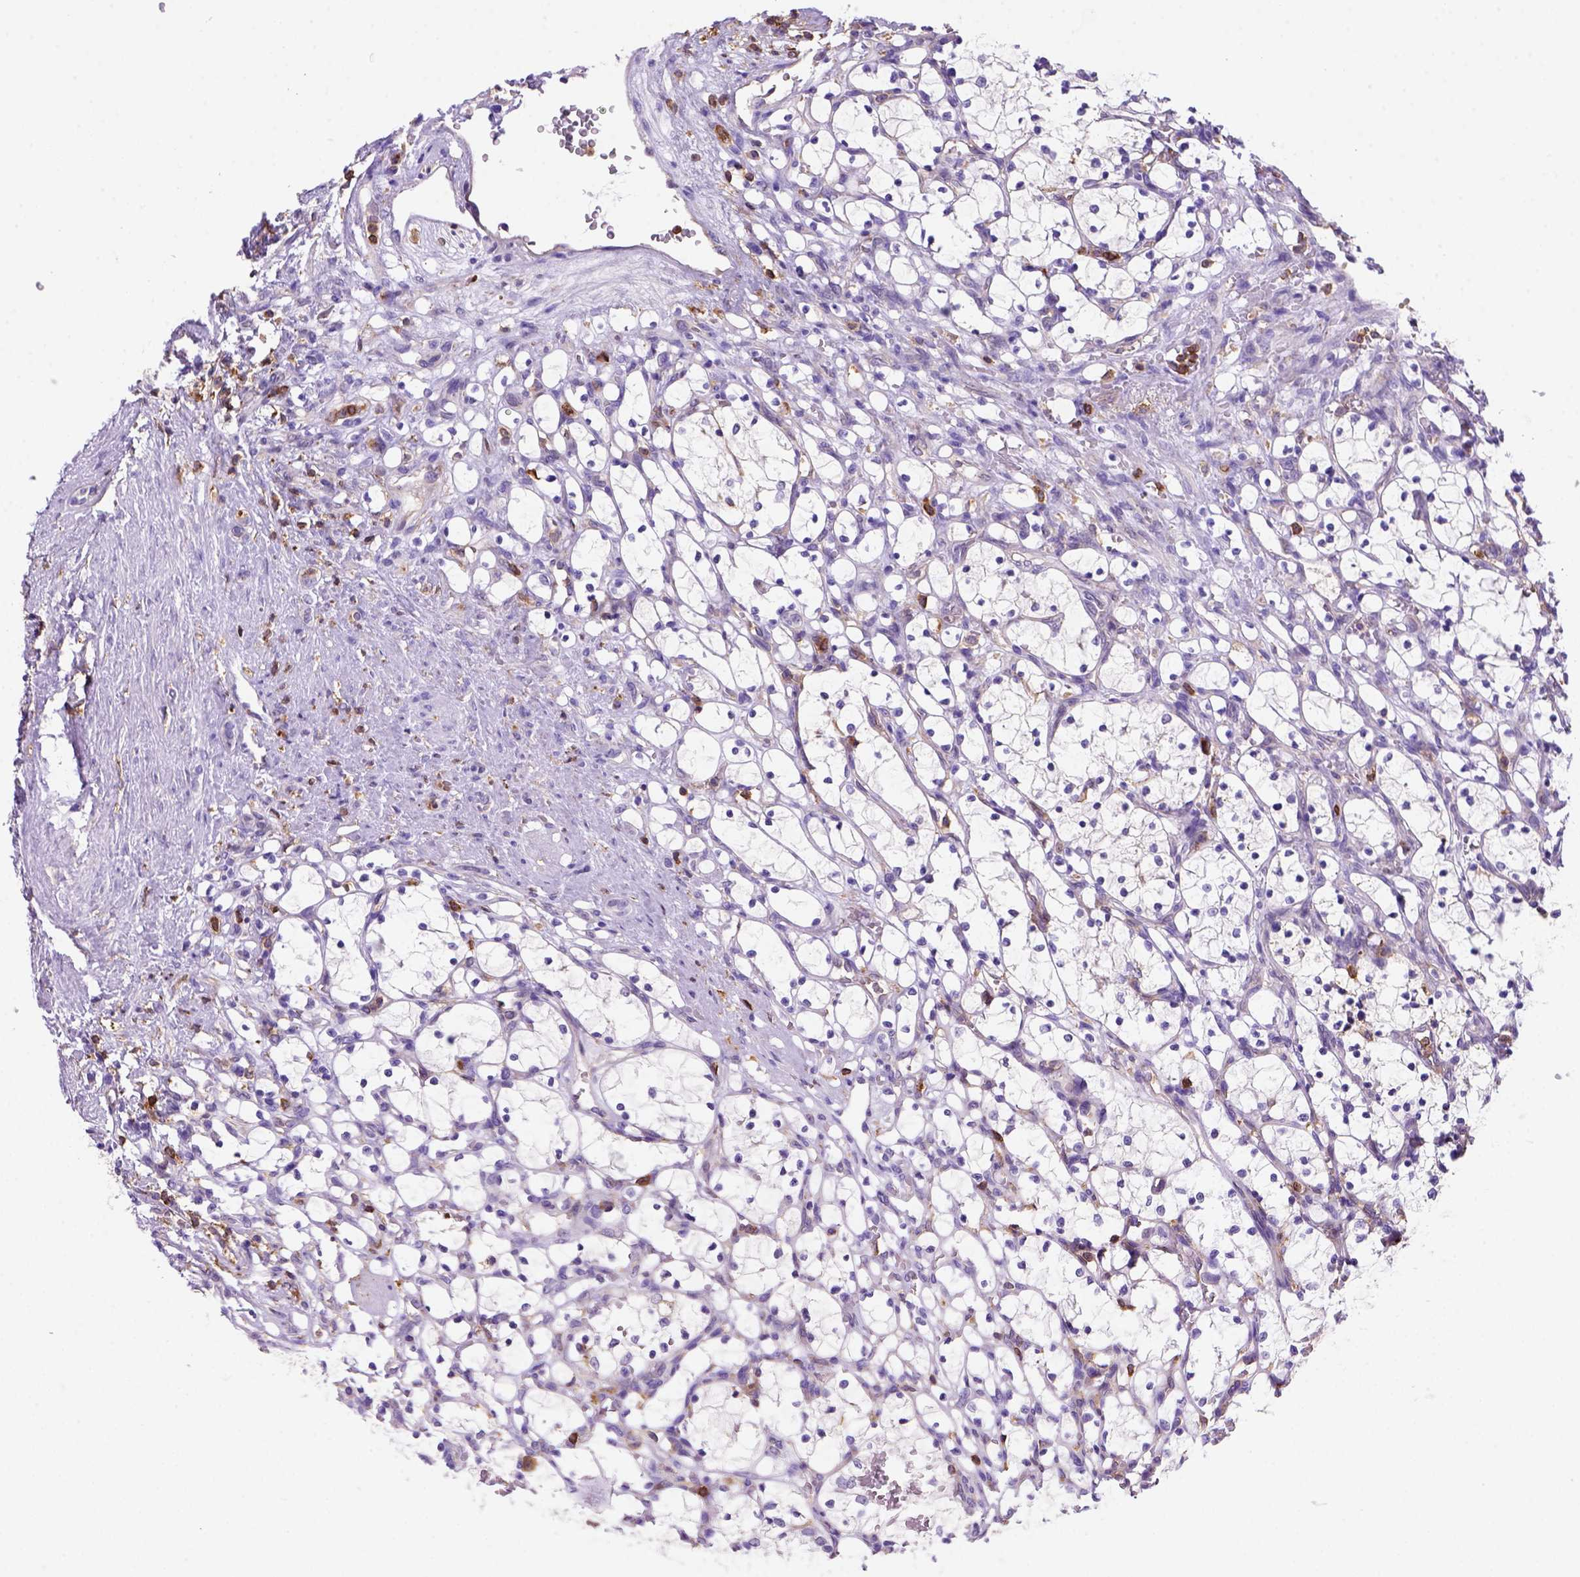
{"staining": {"intensity": "negative", "quantity": "none", "location": "none"}, "tissue": "renal cancer", "cell_type": "Tumor cells", "image_type": "cancer", "snomed": [{"axis": "morphology", "description": "Adenocarcinoma, NOS"}, {"axis": "topography", "description": "Kidney"}], "caption": "Photomicrograph shows no significant protein positivity in tumor cells of renal adenocarcinoma. (DAB (3,3'-diaminobenzidine) immunohistochemistry (IHC) with hematoxylin counter stain).", "gene": "INPP5D", "patient": {"sex": "female", "age": 69}}